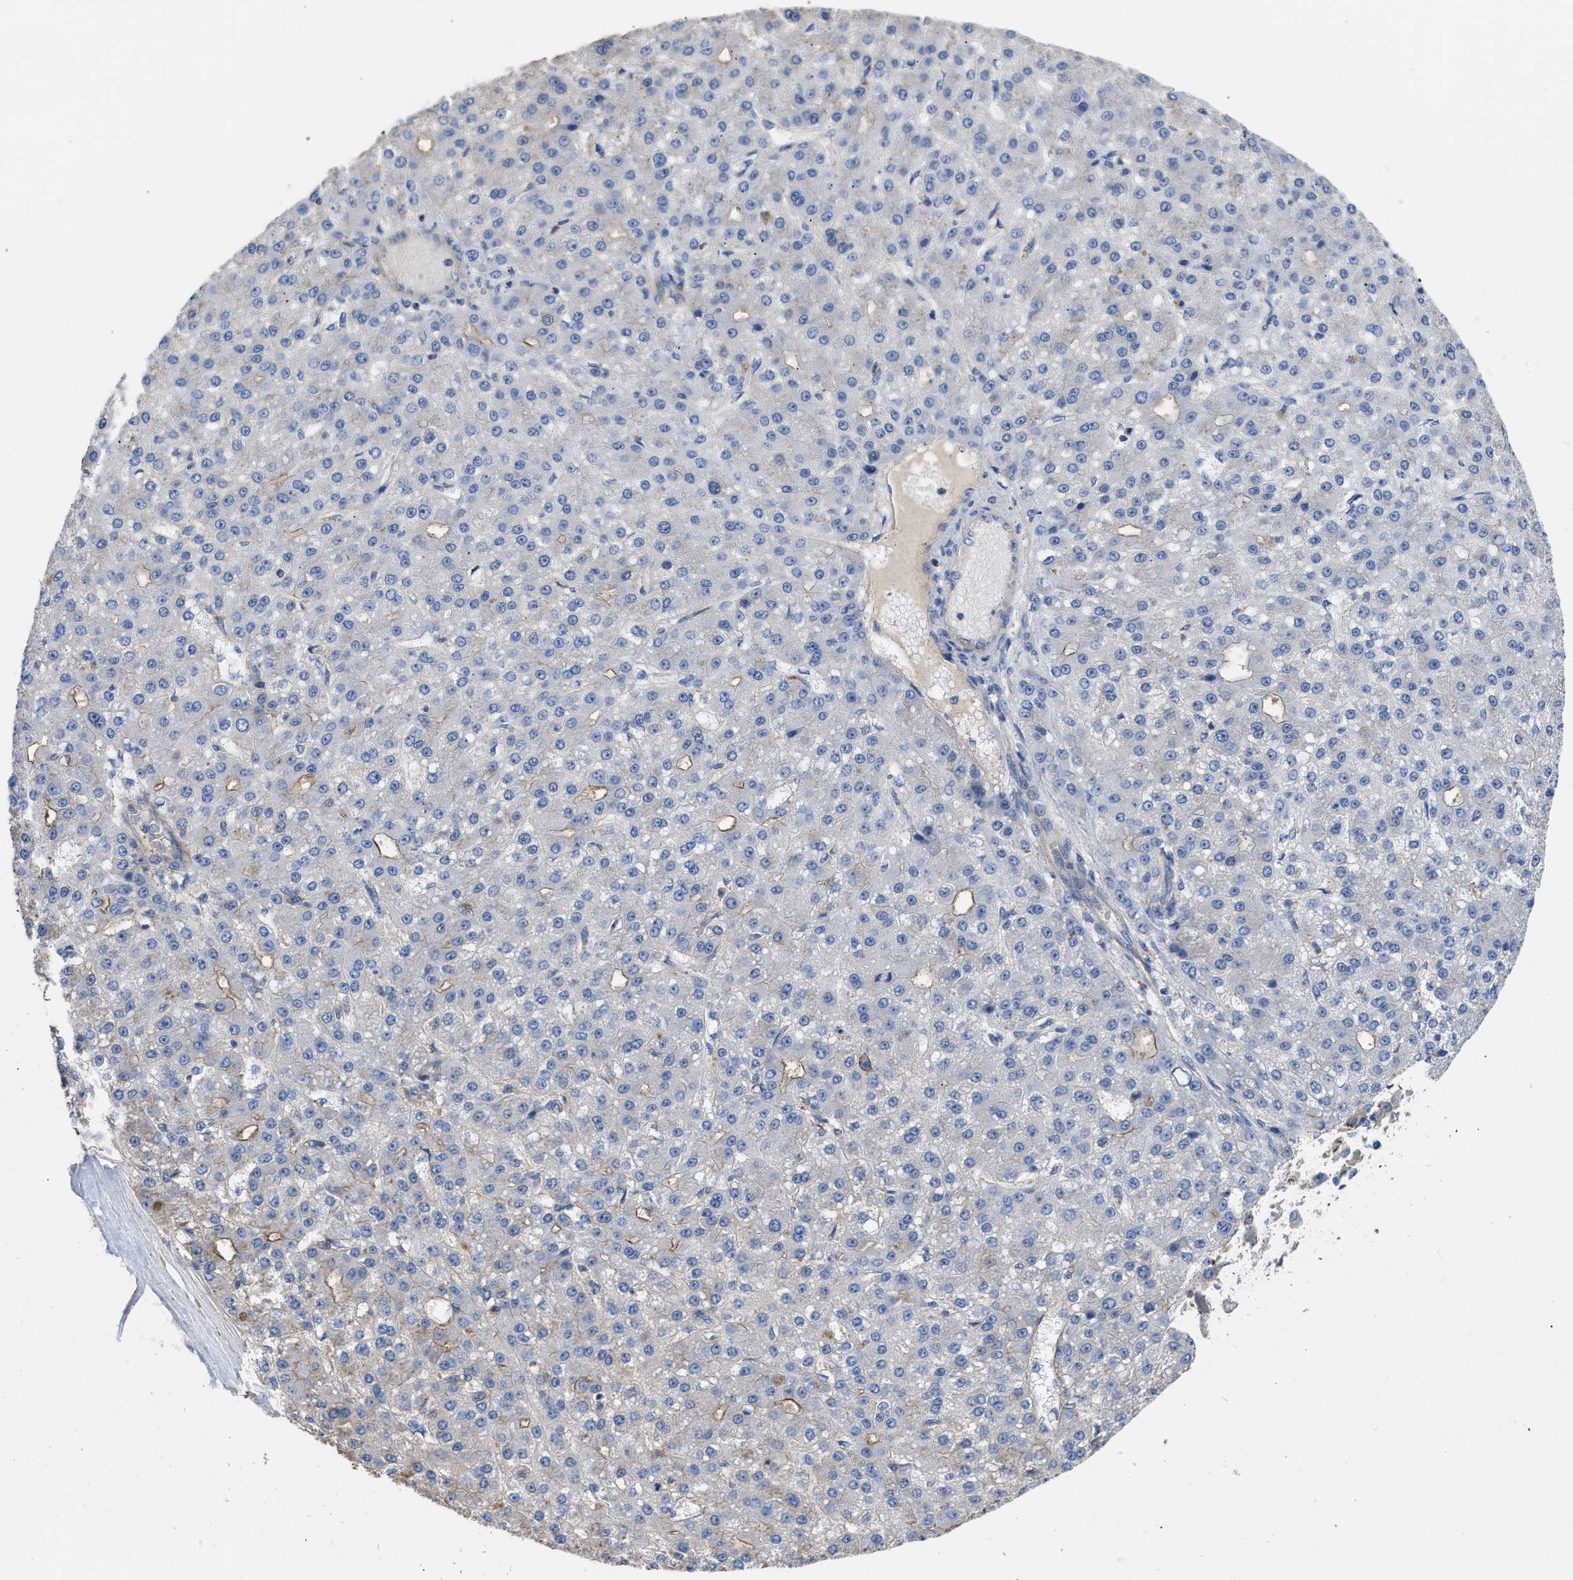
{"staining": {"intensity": "negative", "quantity": "none", "location": "none"}, "tissue": "liver cancer", "cell_type": "Tumor cells", "image_type": "cancer", "snomed": [{"axis": "morphology", "description": "Carcinoma, Hepatocellular, NOS"}, {"axis": "topography", "description": "Liver"}], "caption": "This is a image of immunohistochemistry staining of liver cancer, which shows no positivity in tumor cells. (DAB immunohistochemistry with hematoxylin counter stain).", "gene": "USP4", "patient": {"sex": "male", "age": 67}}